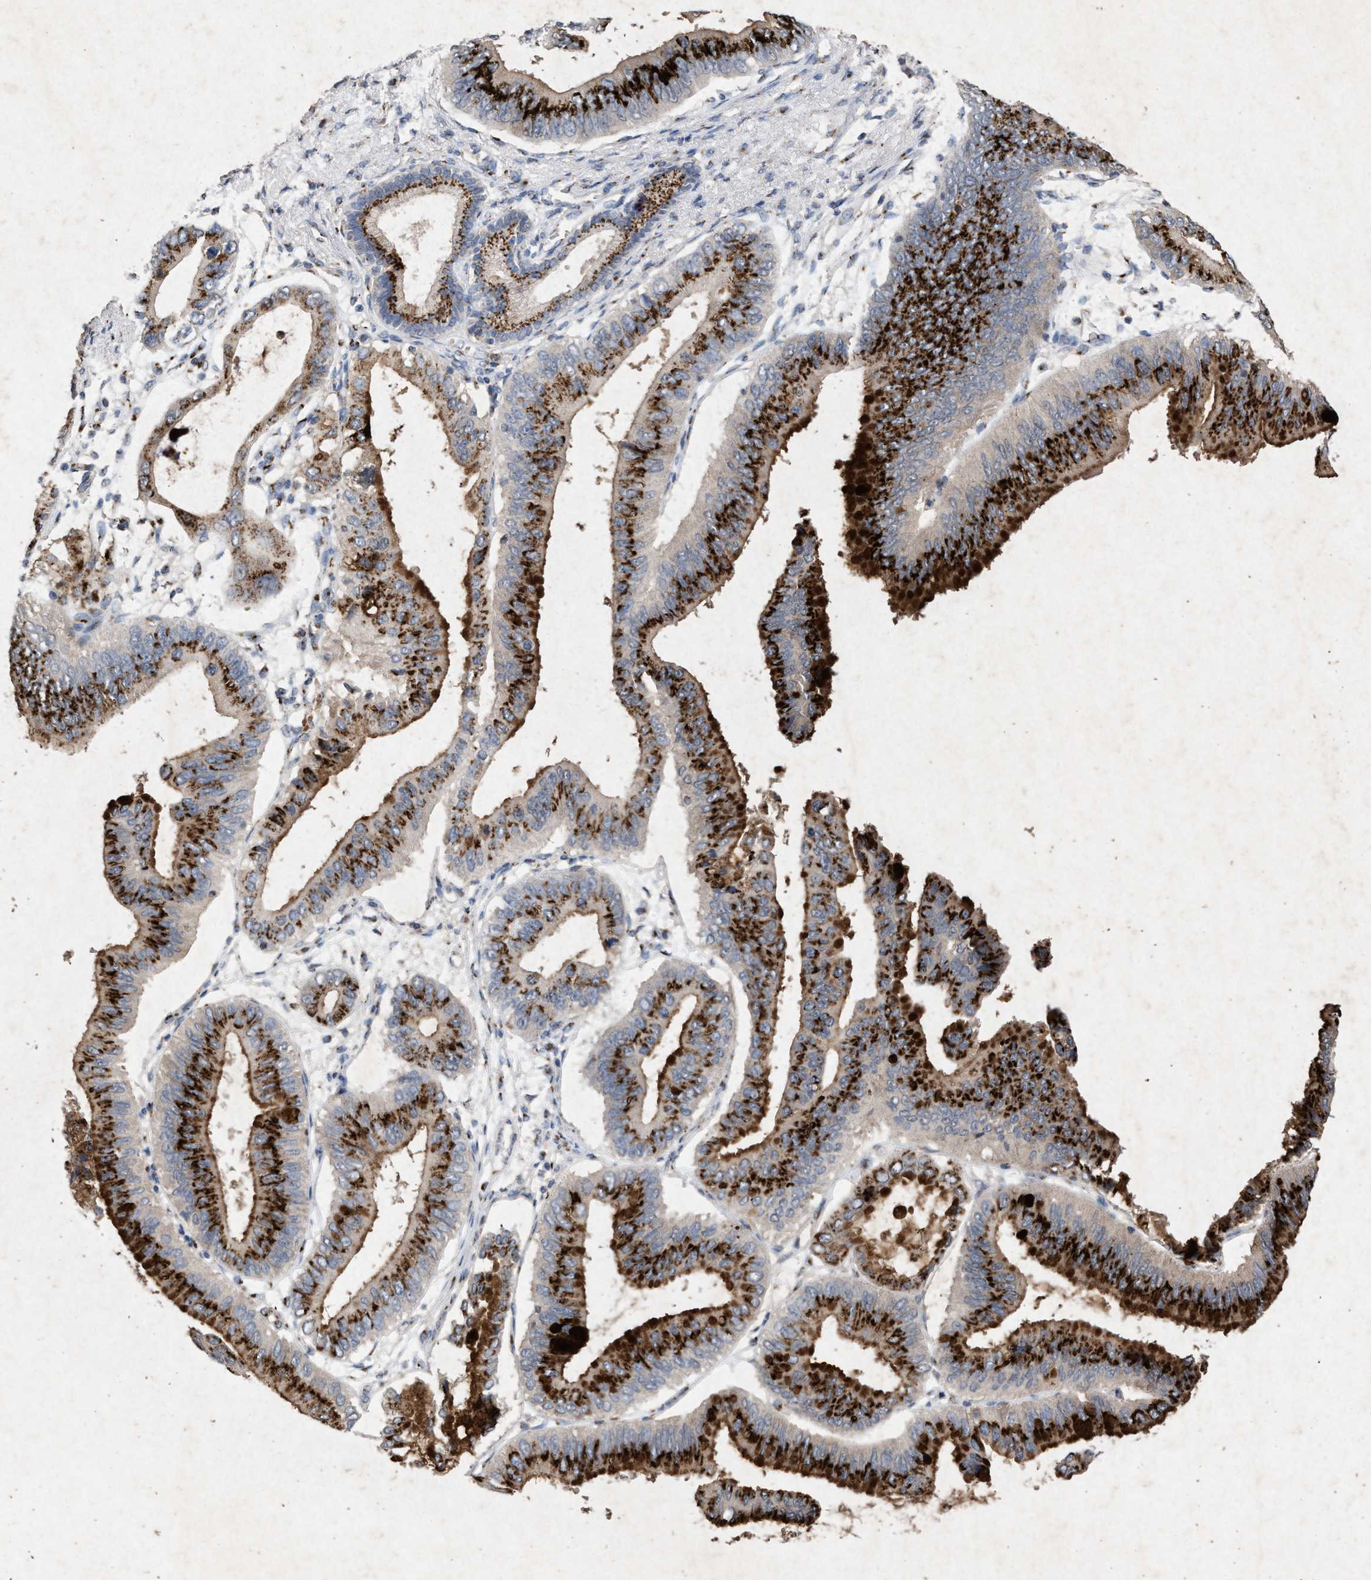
{"staining": {"intensity": "strong", "quantity": ">75%", "location": "cytoplasmic/membranous"}, "tissue": "pancreatic cancer", "cell_type": "Tumor cells", "image_type": "cancer", "snomed": [{"axis": "morphology", "description": "Adenocarcinoma, NOS"}, {"axis": "topography", "description": "Pancreas"}], "caption": "Immunohistochemistry (IHC) histopathology image of pancreatic cancer (adenocarcinoma) stained for a protein (brown), which exhibits high levels of strong cytoplasmic/membranous expression in approximately >75% of tumor cells.", "gene": "MAN2A1", "patient": {"sex": "male", "age": 77}}